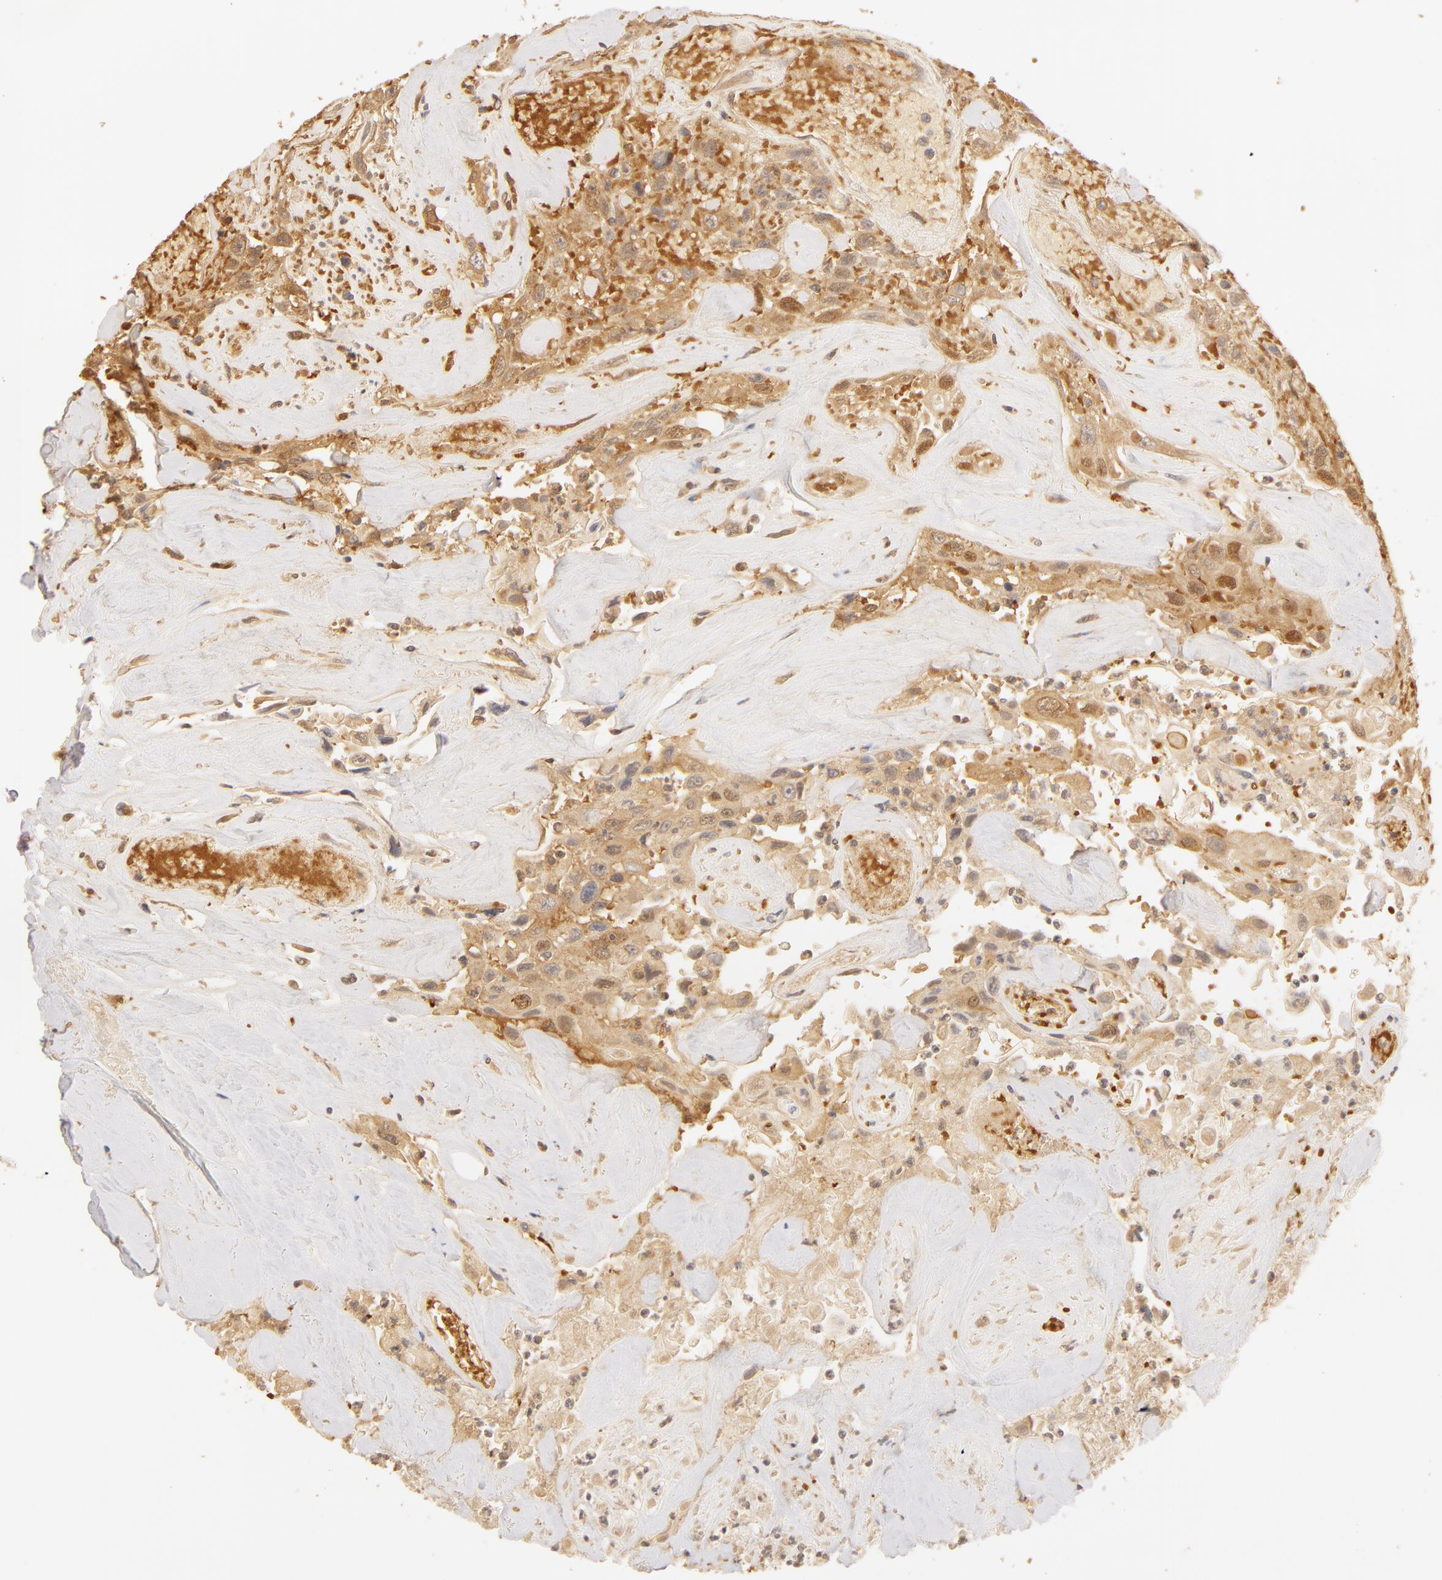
{"staining": {"intensity": "negative", "quantity": "none", "location": "none"}, "tissue": "urothelial cancer", "cell_type": "Tumor cells", "image_type": "cancer", "snomed": [{"axis": "morphology", "description": "Urothelial carcinoma, High grade"}, {"axis": "topography", "description": "Urinary bladder"}], "caption": "The IHC micrograph has no significant positivity in tumor cells of urothelial carcinoma (high-grade) tissue.", "gene": "CA2", "patient": {"sex": "female", "age": 84}}